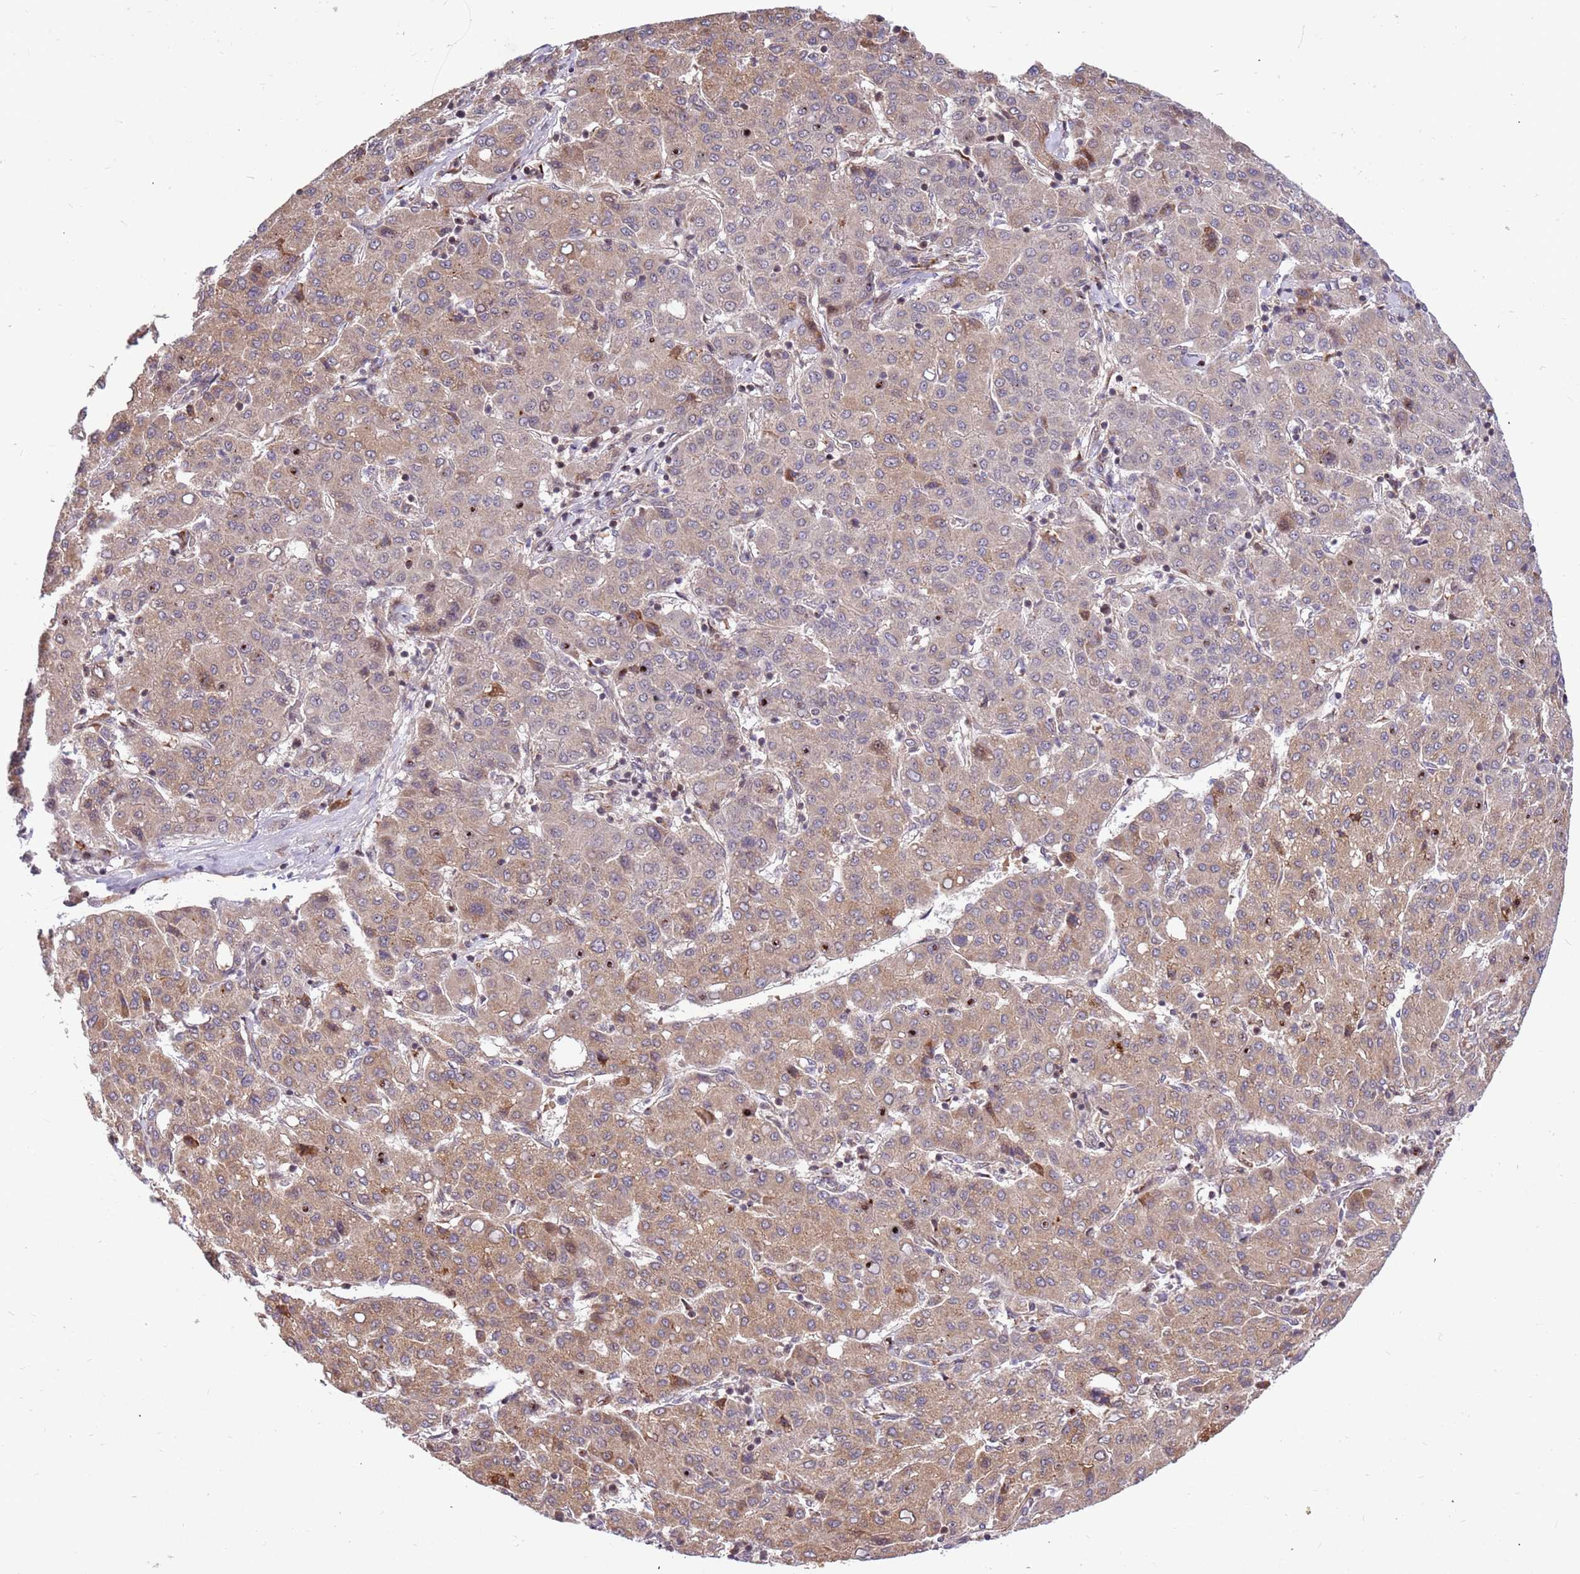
{"staining": {"intensity": "weak", "quantity": "25%-75%", "location": "cytoplasmic/membranous"}, "tissue": "liver cancer", "cell_type": "Tumor cells", "image_type": "cancer", "snomed": [{"axis": "morphology", "description": "Carcinoma, Hepatocellular, NOS"}, {"axis": "topography", "description": "Liver"}], "caption": "Tumor cells exhibit low levels of weak cytoplasmic/membranous positivity in about 25%-75% of cells in liver cancer. The protein of interest is stained brown, and the nuclei are stained in blue (DAB (3,3'-diaminobenzidine) IHC with brightfield microscopy, high magnification).", "gene": "HAUS3", "patient": {"sex": "male", "age": 65}}